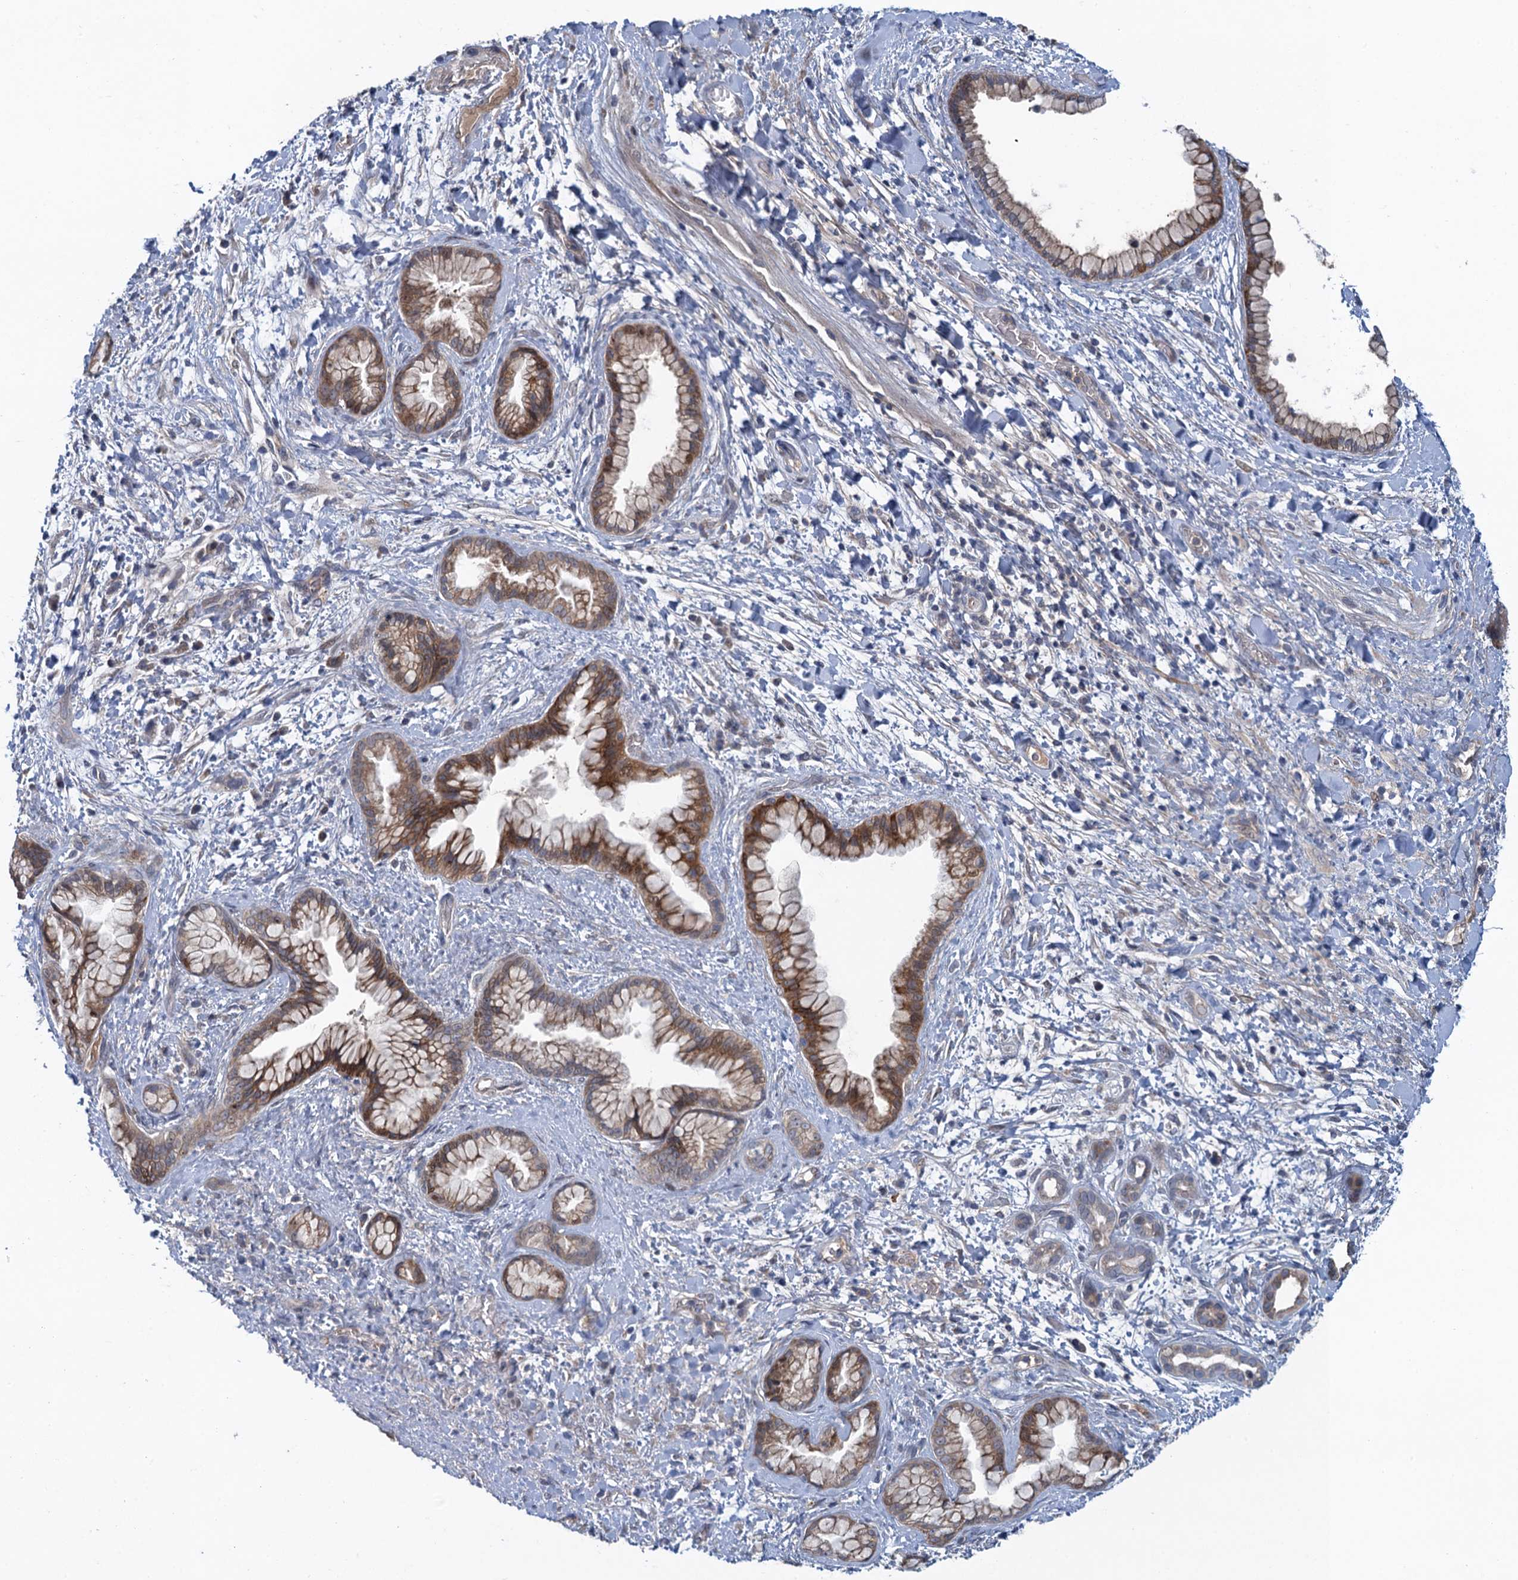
{"staining": {"intensity": "moderate", "quantity": ">75%", "location": "cytoplasmic/membranous"}, "tissue": "pancreatic cancer", "cell_type": "Tumor cells", "image_type": "cancer", "snomed": [{"axis": "morphology", "description": "Adenocarcinoma, NOS"}, {"axis": "topography", "description": "Pancreas"}], "caption": "Immunohistochemical staining of pancreatic cancer (adenocarcinoma) shows moderate cytoplasmic/membranous protein expression in about >75% of tumor cells. (DAB = brown stain, brightfield microscopy at high magnification).", "gene": "MDM1", "patient": {"sex": "female", "age": 78}}